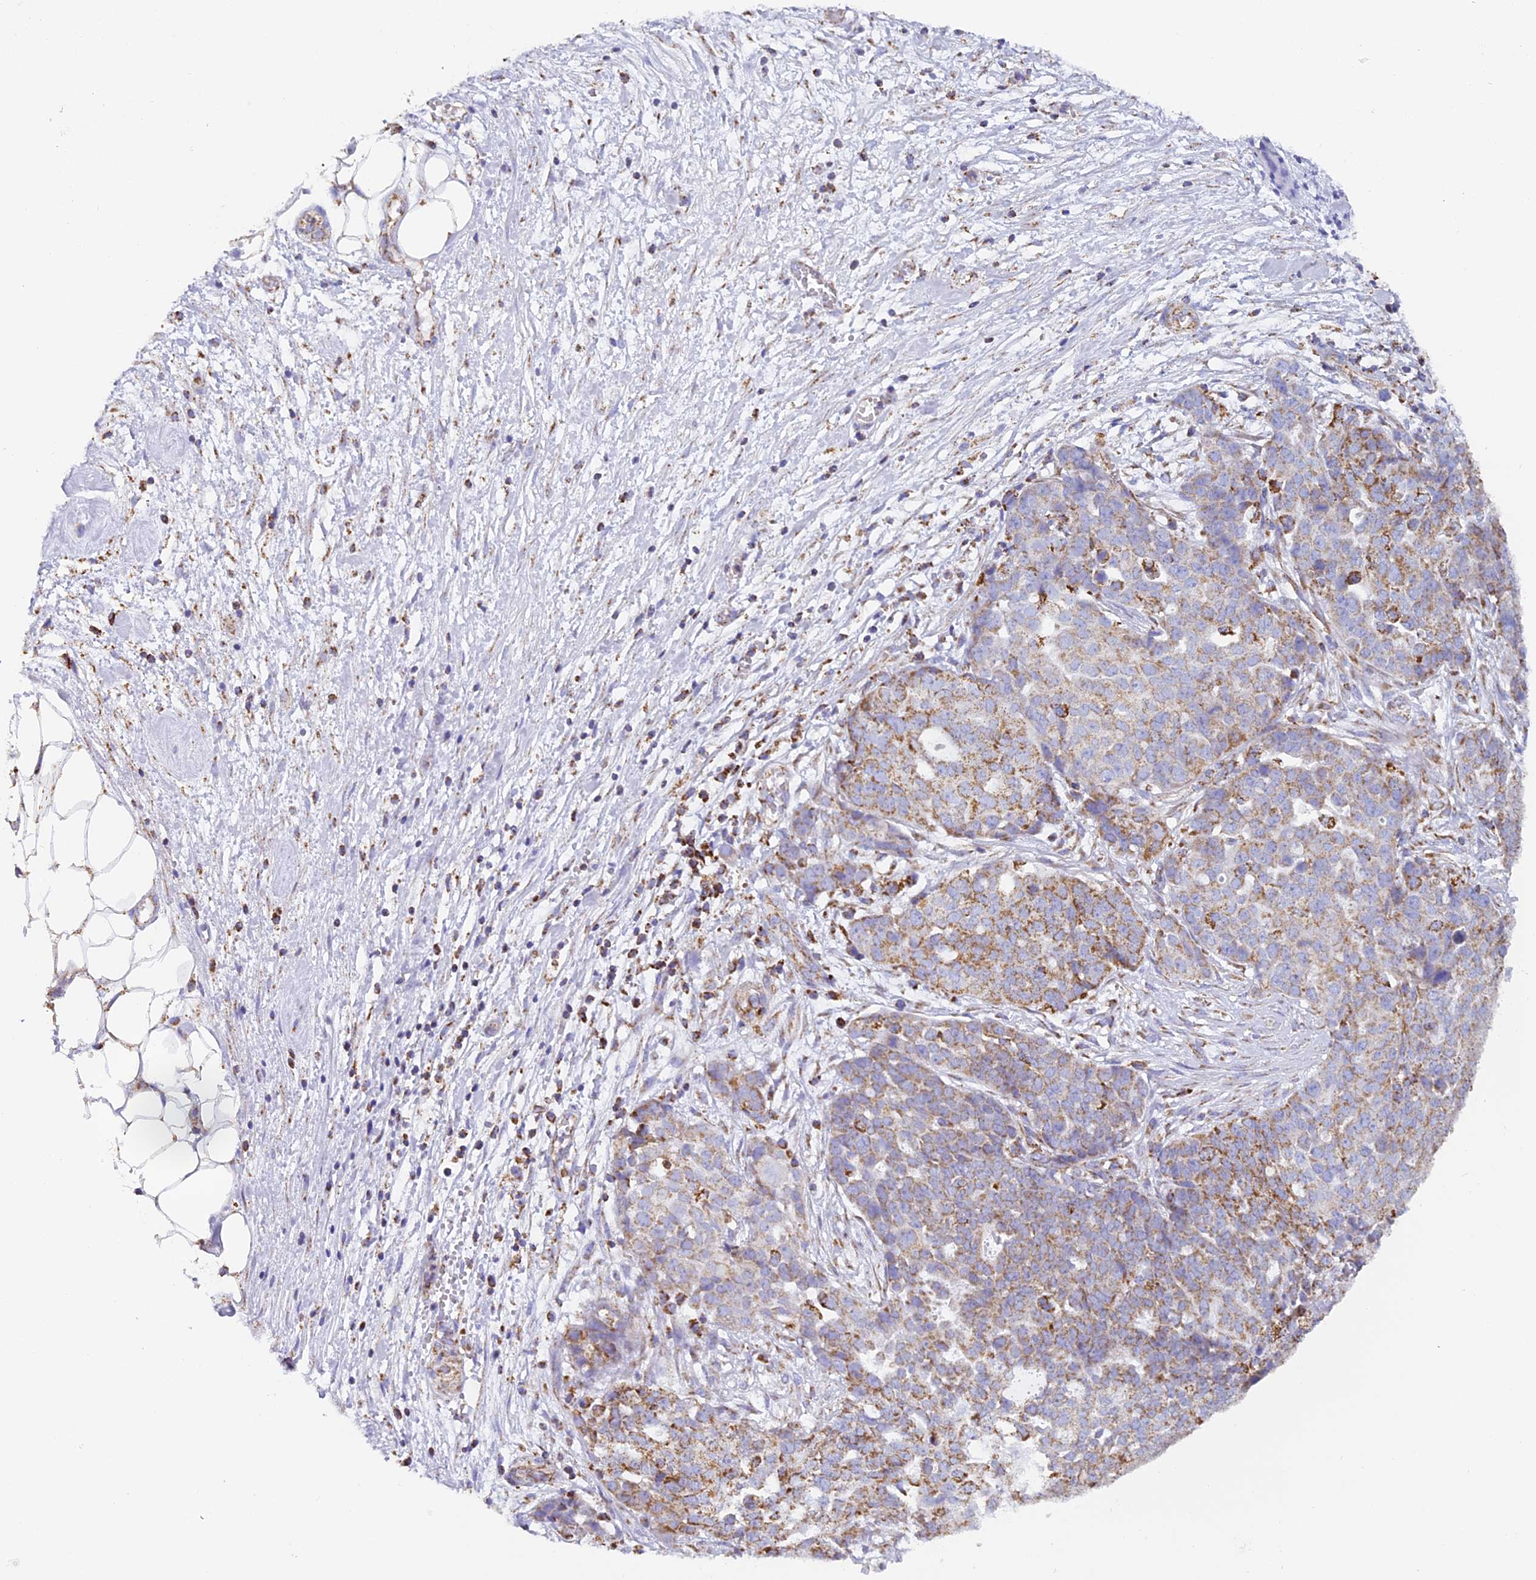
{"staining": {"intensity": "moderate", "quantity": "25%-75%", "location": "cytoplasmic/membranous"}, "tissue": "ovarian cancer", "cell_type": "Tumor cells", "image_type": "cancer", "snomed": [{"axis": "morphology", "description": "Cystadenocarcinoma, serous, NOS"}, {"axis": "topography", "description": "Soft tissue"}, {"axis": "topography", "description": "Ovary"}], "caption": "Protein staining of ovarian cancer (serous cystadenocarcinoma) tissue reveals moderate cytoplasmic/membranous expression in approximately 25%-75% of tumor cells.", "gene": "STK17A", "patient": {"sex": "female", "age": 57}}